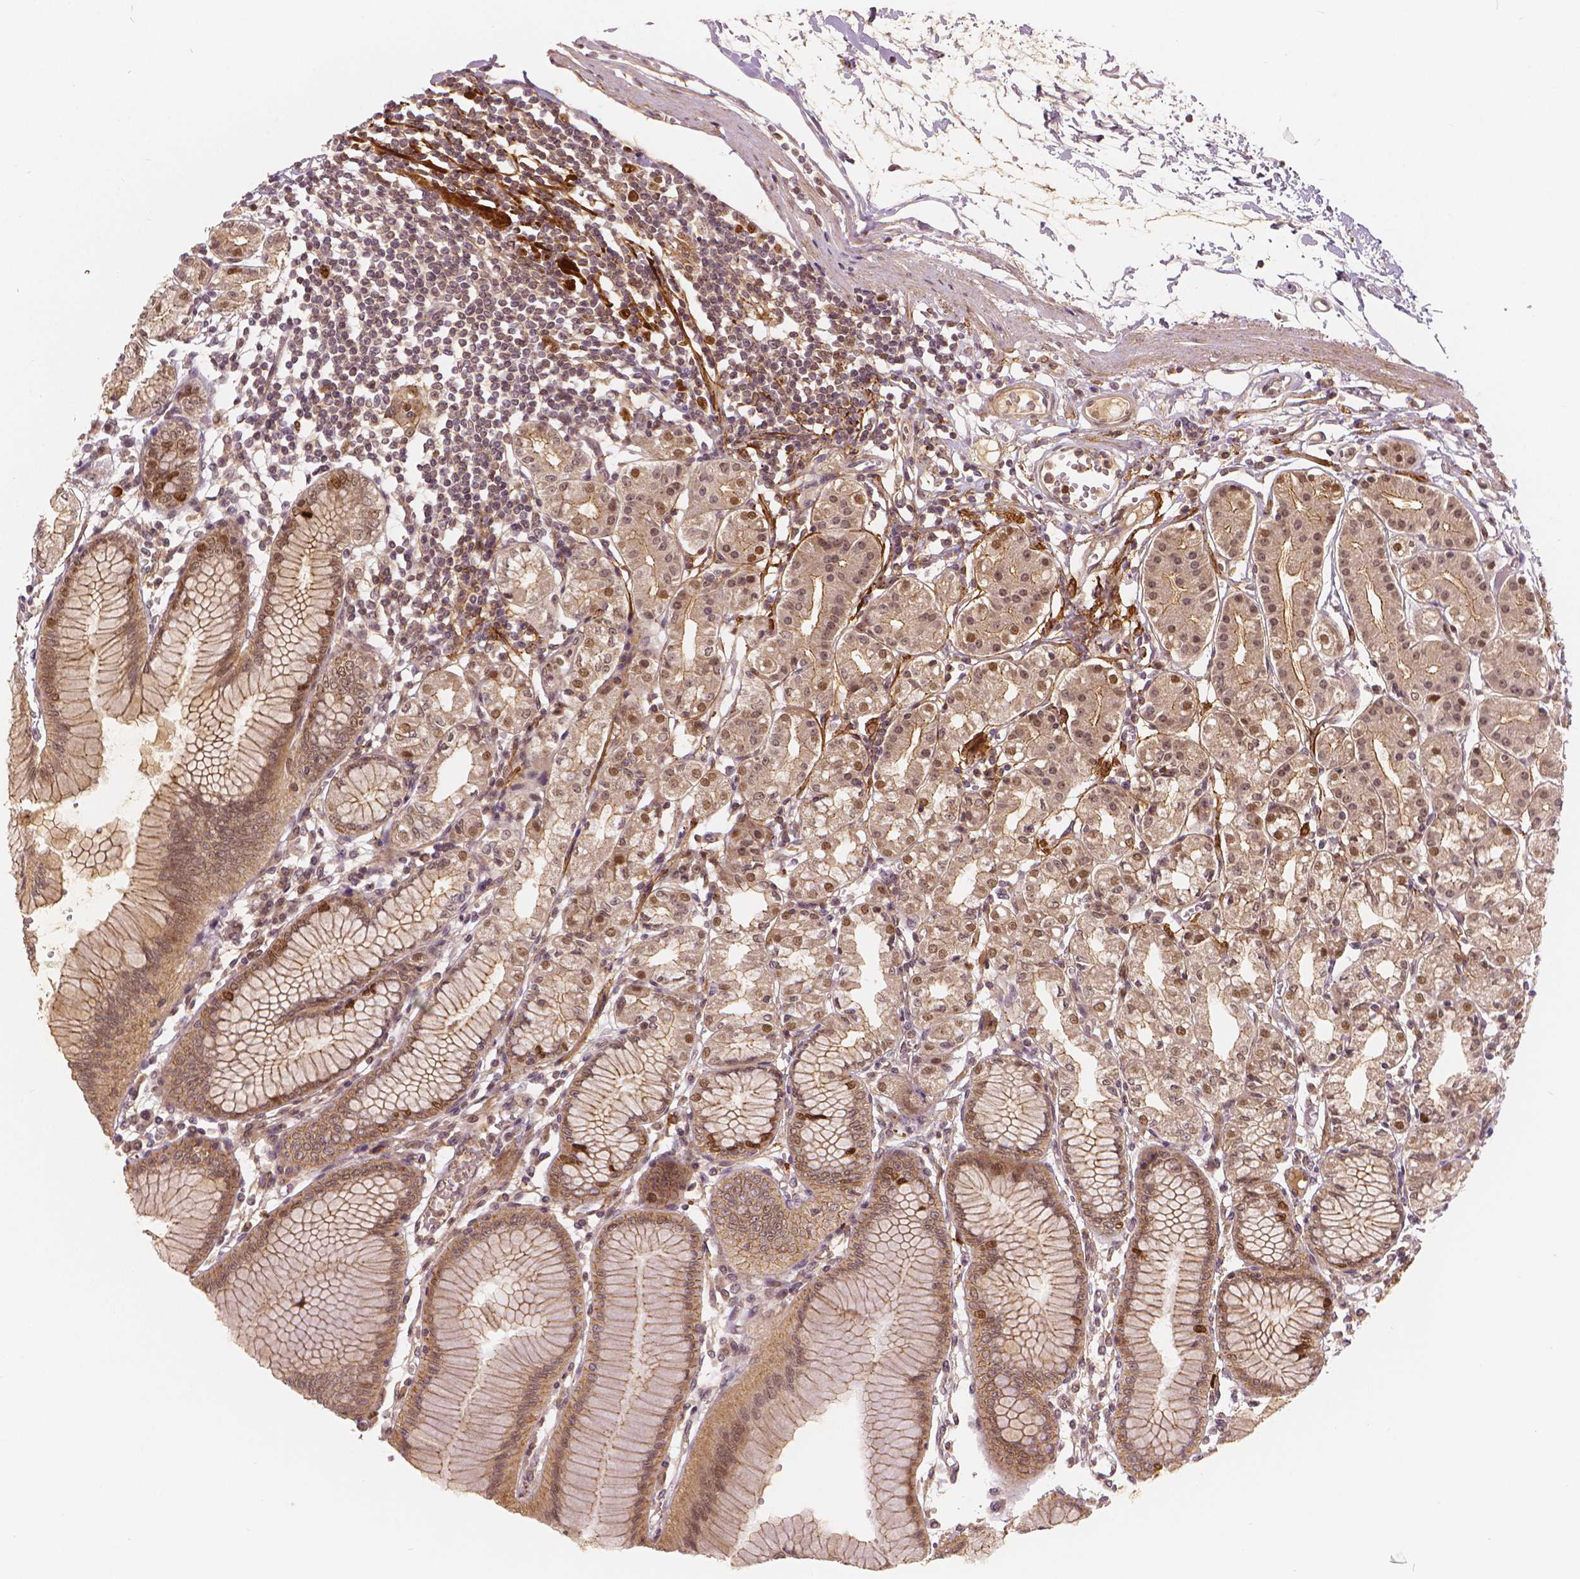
{"staining": {"intensity": "moderate", "quantity": ">75%", "location": "cytoplasmic/membranous,nuclear"}, "tissue": "stomach", "cell_type": "Glandular cells", "image_type": "normal", "snomed": [{"axis": "morphology", "description": "Normal tissue, NOS"}, {"axis": "topography", "description": "Skeletal muscle"}, {"axis": "topography", "description": "Stomach"}], "caption": "This image exhibits immunohistochemistry staining of normal stomach, with medium moderate cytoplasmic/membranous,nuclear staining in about >75% of glandular cells.", "gene": "NSD2", "patient": {"sex": "female", "age": 57}}